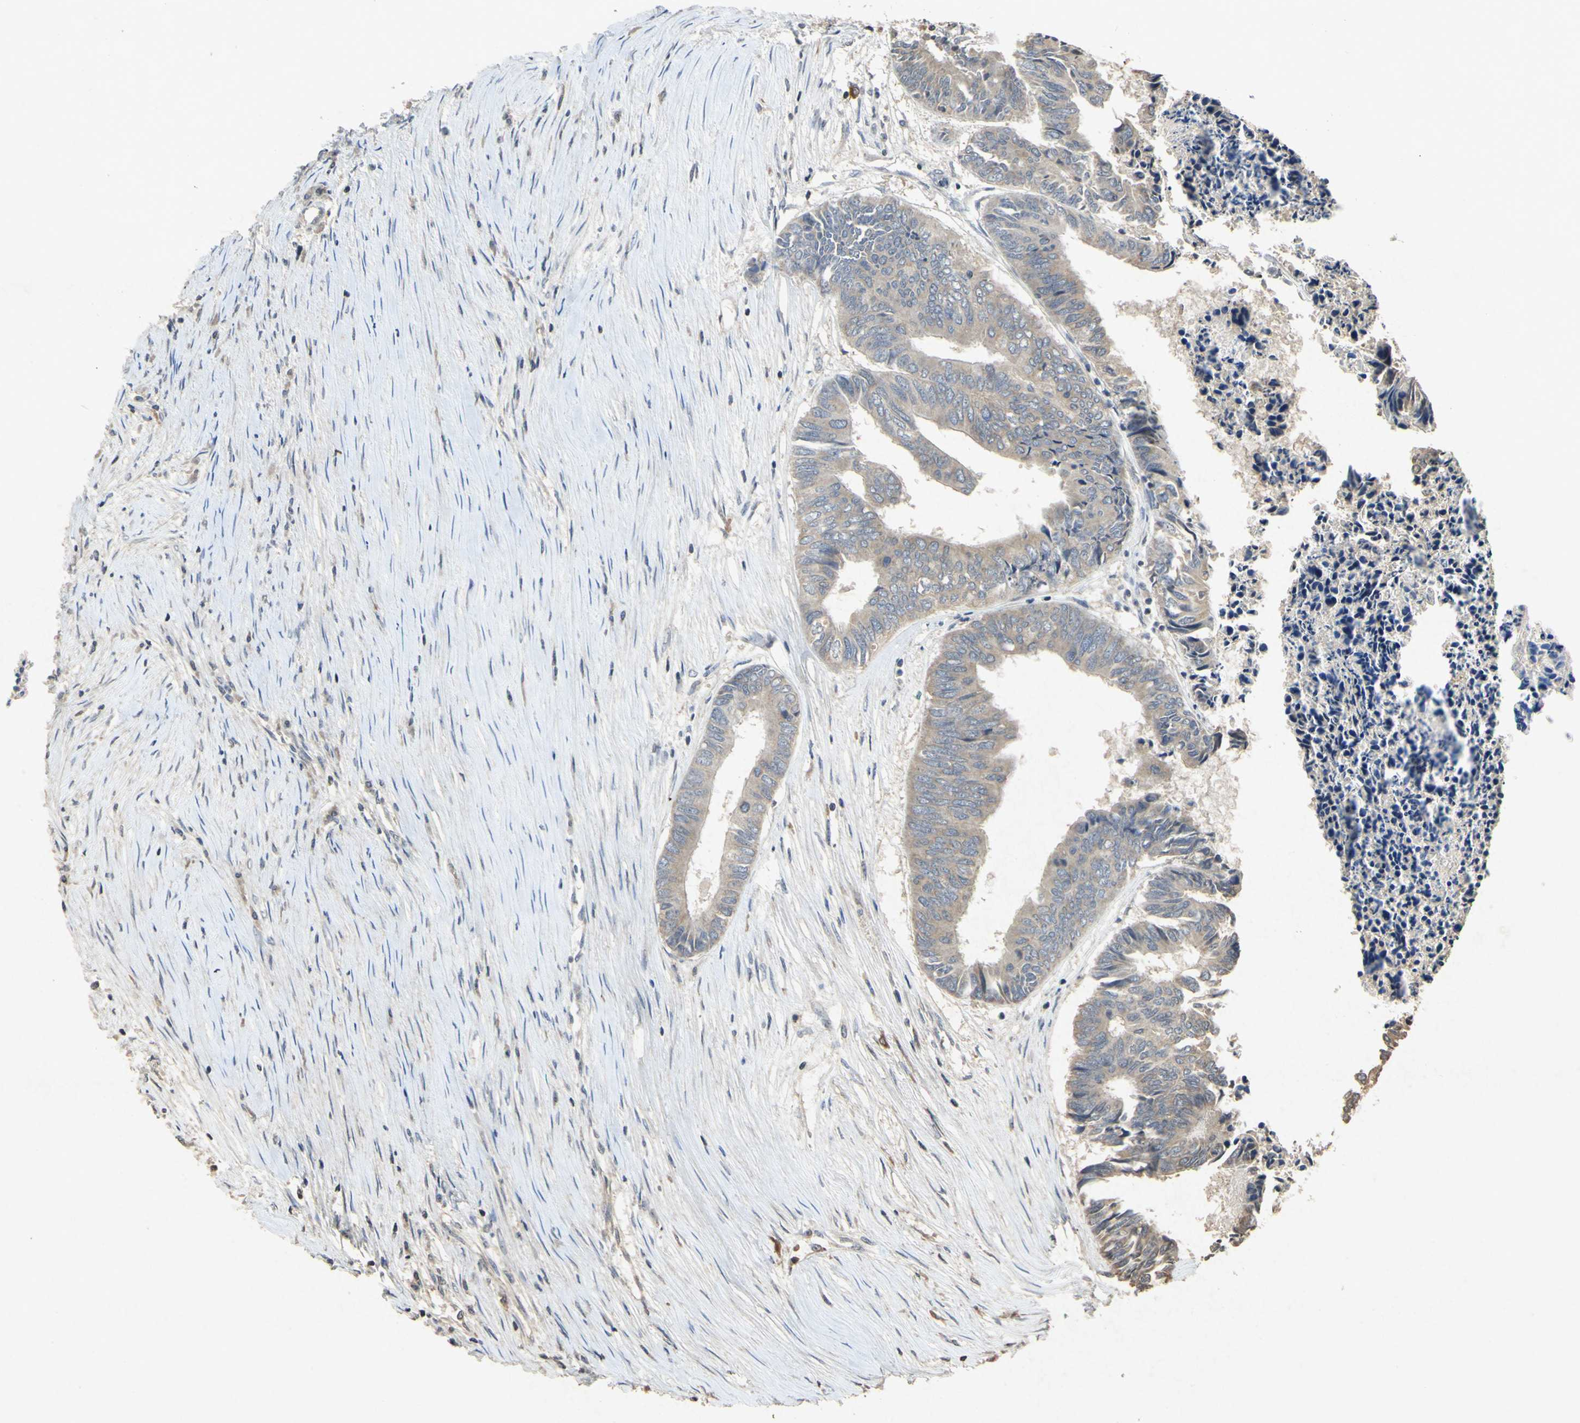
{"staining": {"intensity": "moderate", "quantity": ">75%", "location": "cytoplasmic/membranous"}, "tissue": "colorectal cancer", "cell_type": "Tumor cells", "image_type": "cancer", "snomed": [{"axis": "morphology", "description": "Adenocarcinoma, NOS"}, {"axis": "topography", "description": "Rectum"}], "caption": "This histopathology image shows immunohistochemistry (IHC) staining of adenocarcinoma (colorectal), with medium moderate cytoplasmic/membranous expression in about >75% of tumor cells.", "gene": "ATP6V1H", "patient": {"sex": "male", "age": 63}}